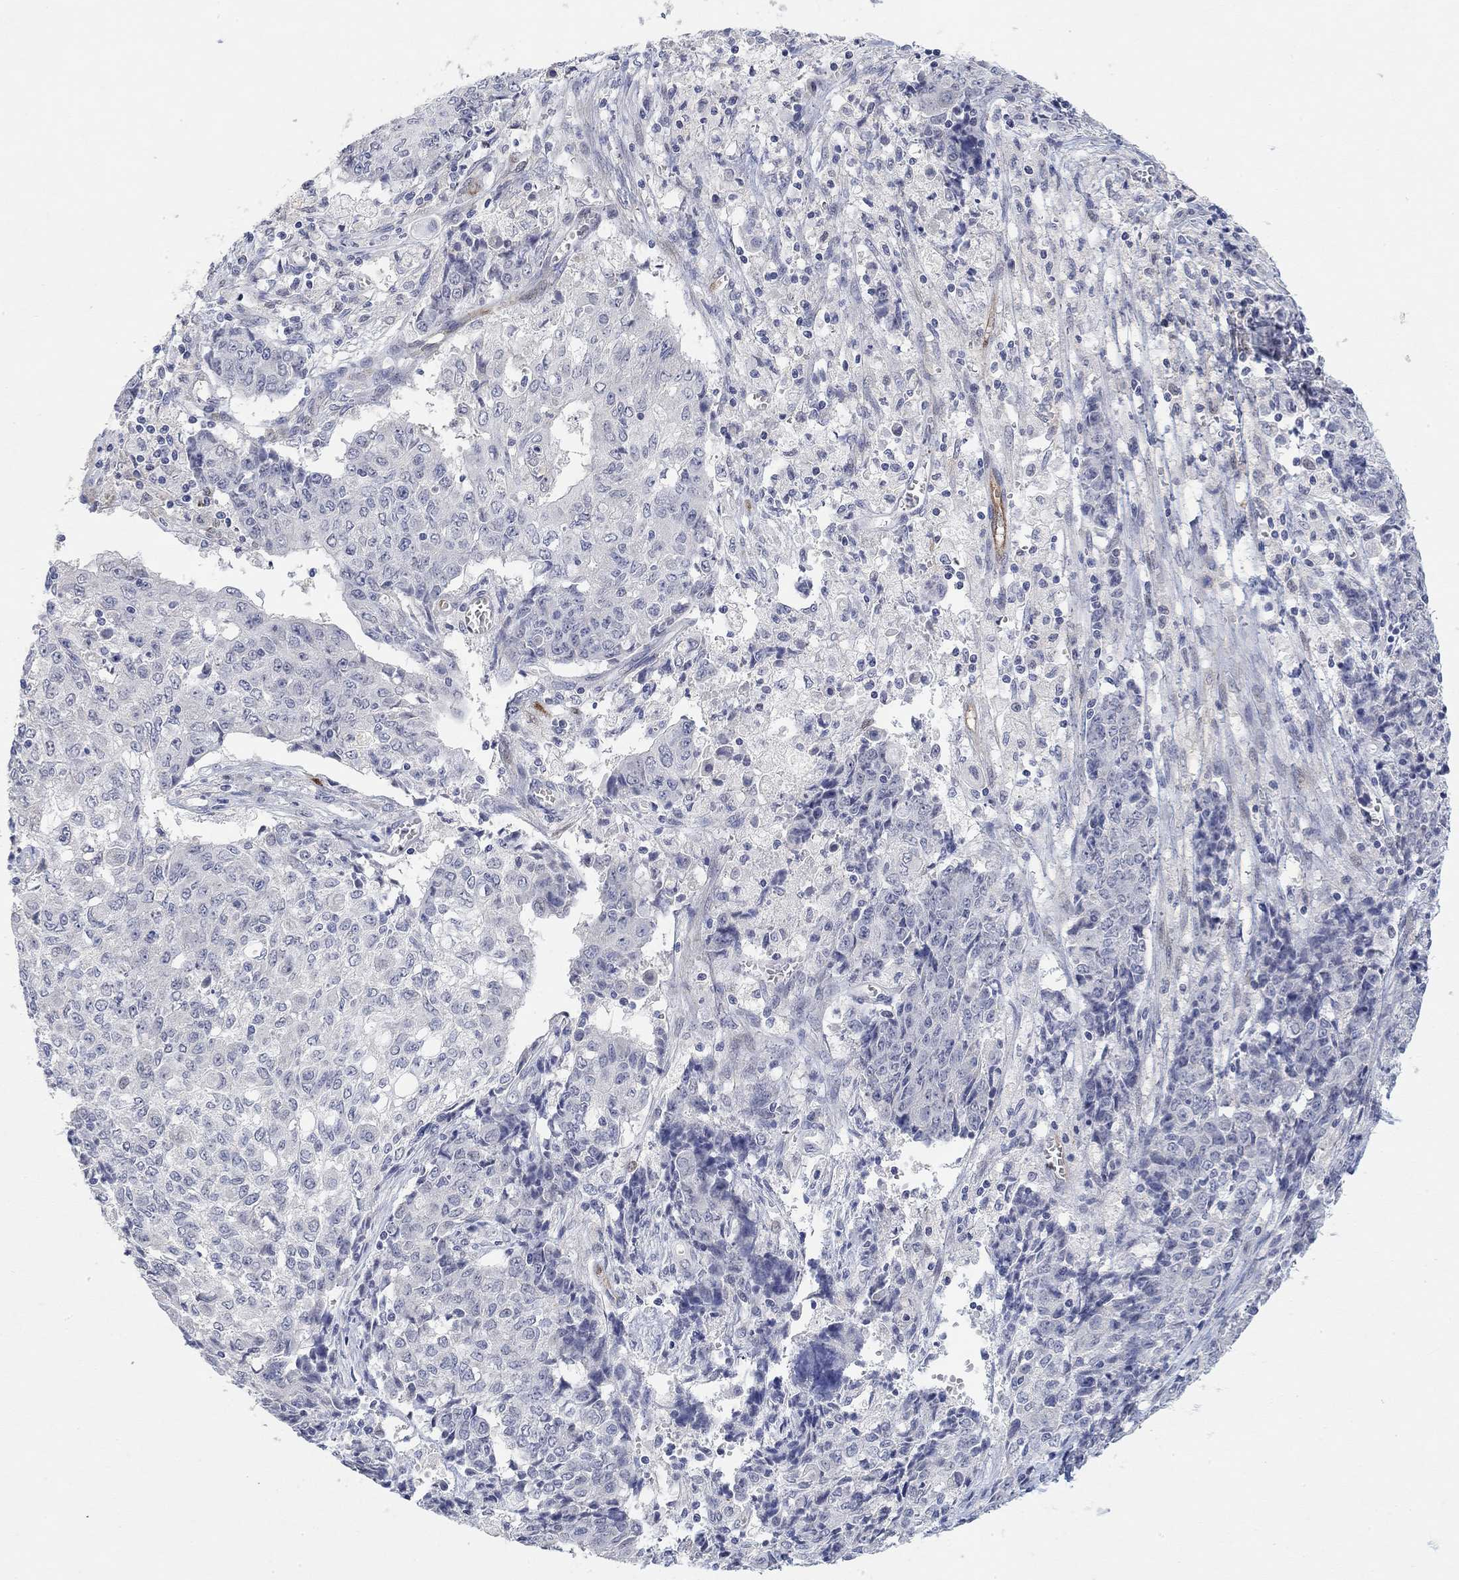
{"staining": {"intensity": "negative", "quantity": "none", "location": "none"}, "tissue": "ovarian cancer", "cell_type": "Tumor cells", "image_type": "cancer", "snomed": [{"axis": "morphology", "description": "Carcinoma, endometroid"}, {"axis": "topography", "description": "Ovary"}], "caption": "Human ovarian endometroid carcinoma stained for a protein using immunohistochemistry (IHC) reveals no expression in tumor cells.", "gene": "VAT1L", "patient": {"sex": "female", "age": 42}}